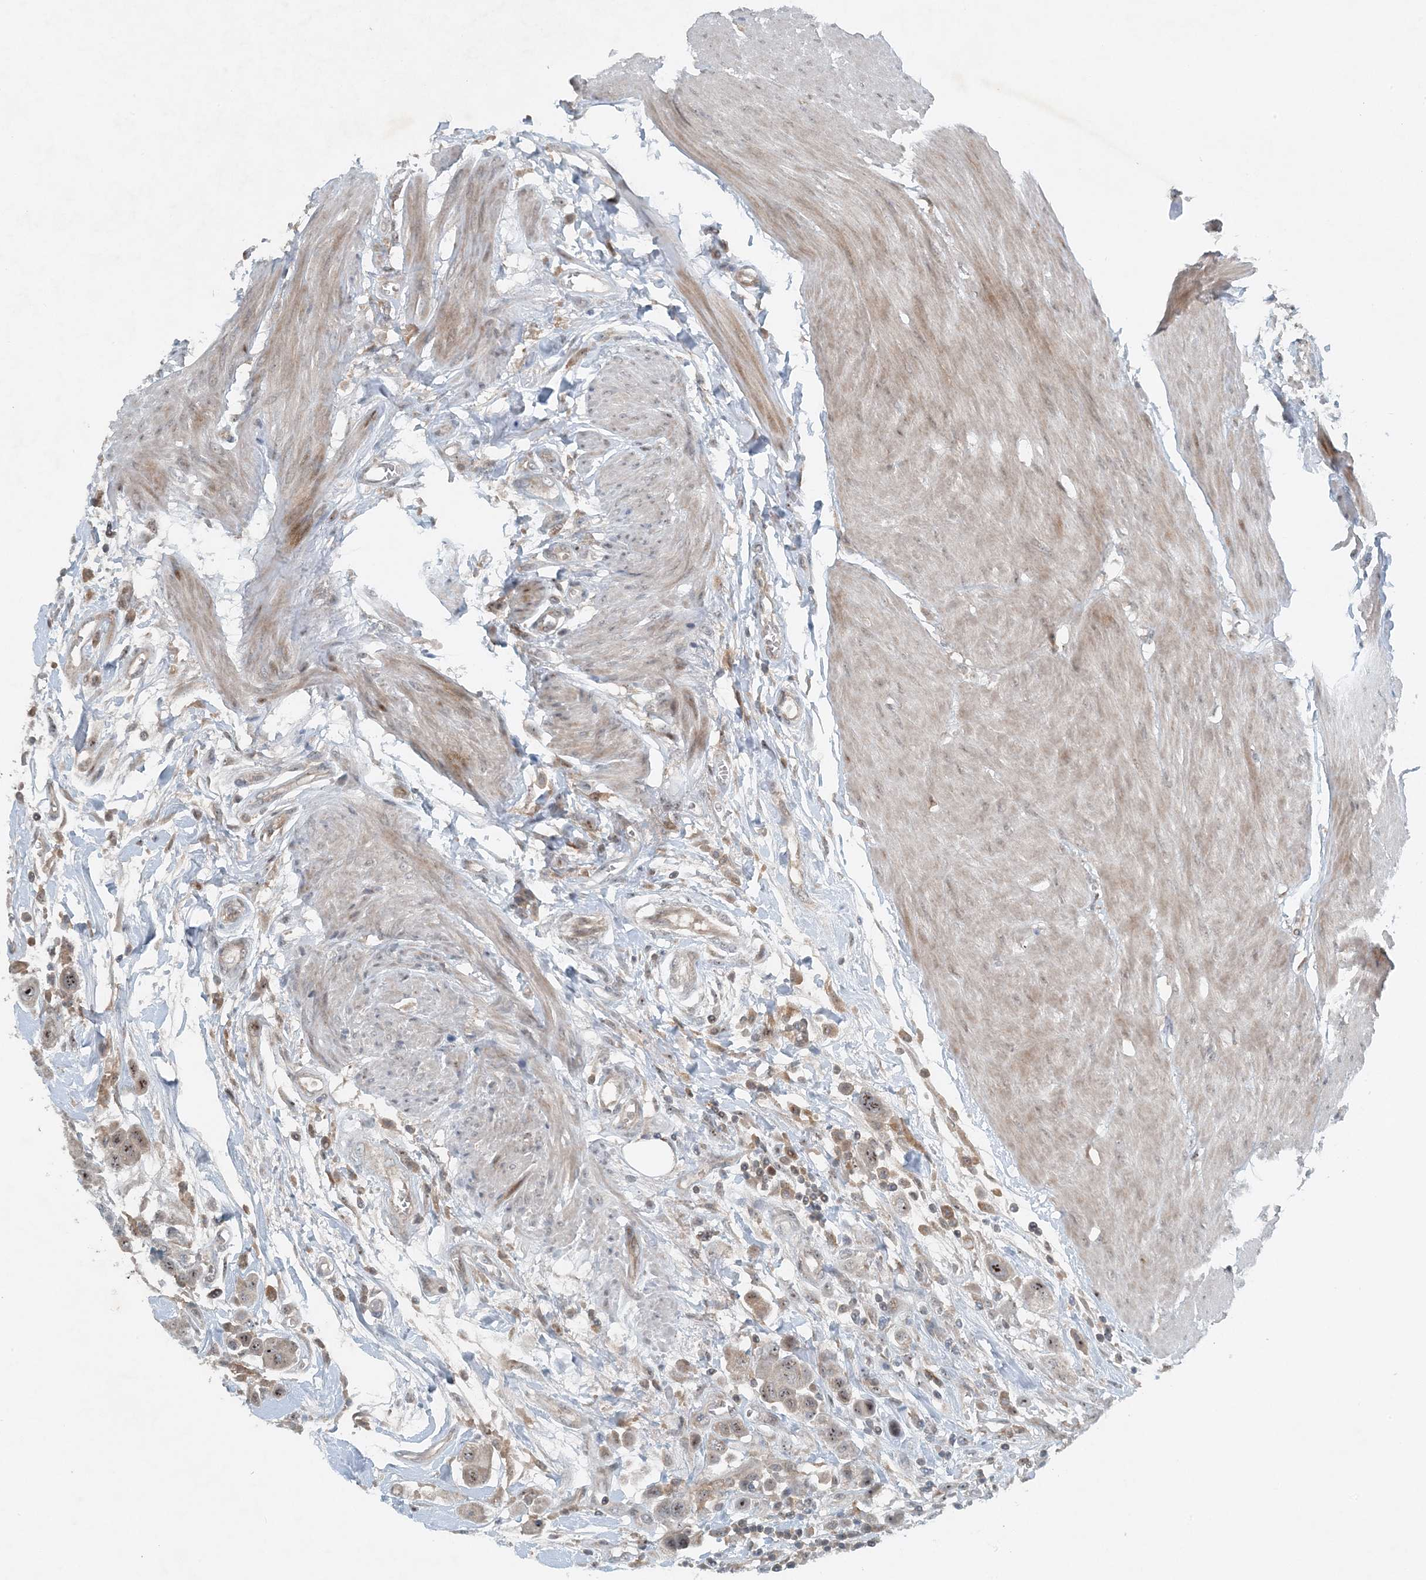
{"staining": {"intensity": "weak", "quantity": ">75%", "location": "cytoplasmic/membranous,nuclear"}, "tissue": "urothelial cancer", "cell_type": "Tumor cells", "image_type": "cancer", "snomed": [{"axis": "morphology", "description": "Urothelial carcinoma, High grade"}, {"axis": "topography", "description": "Urinary bladder"}], "caption": "This photomicrograph reveals immunohistochemistry (IHC) staining of human high-grade urothelial carcinoma, with low weak cytoplasmic/membranous and nuclear positivity in about >75% of tumor cells.", "gene": "MITD1", "patient": {"sex": "male", "age": 50}}